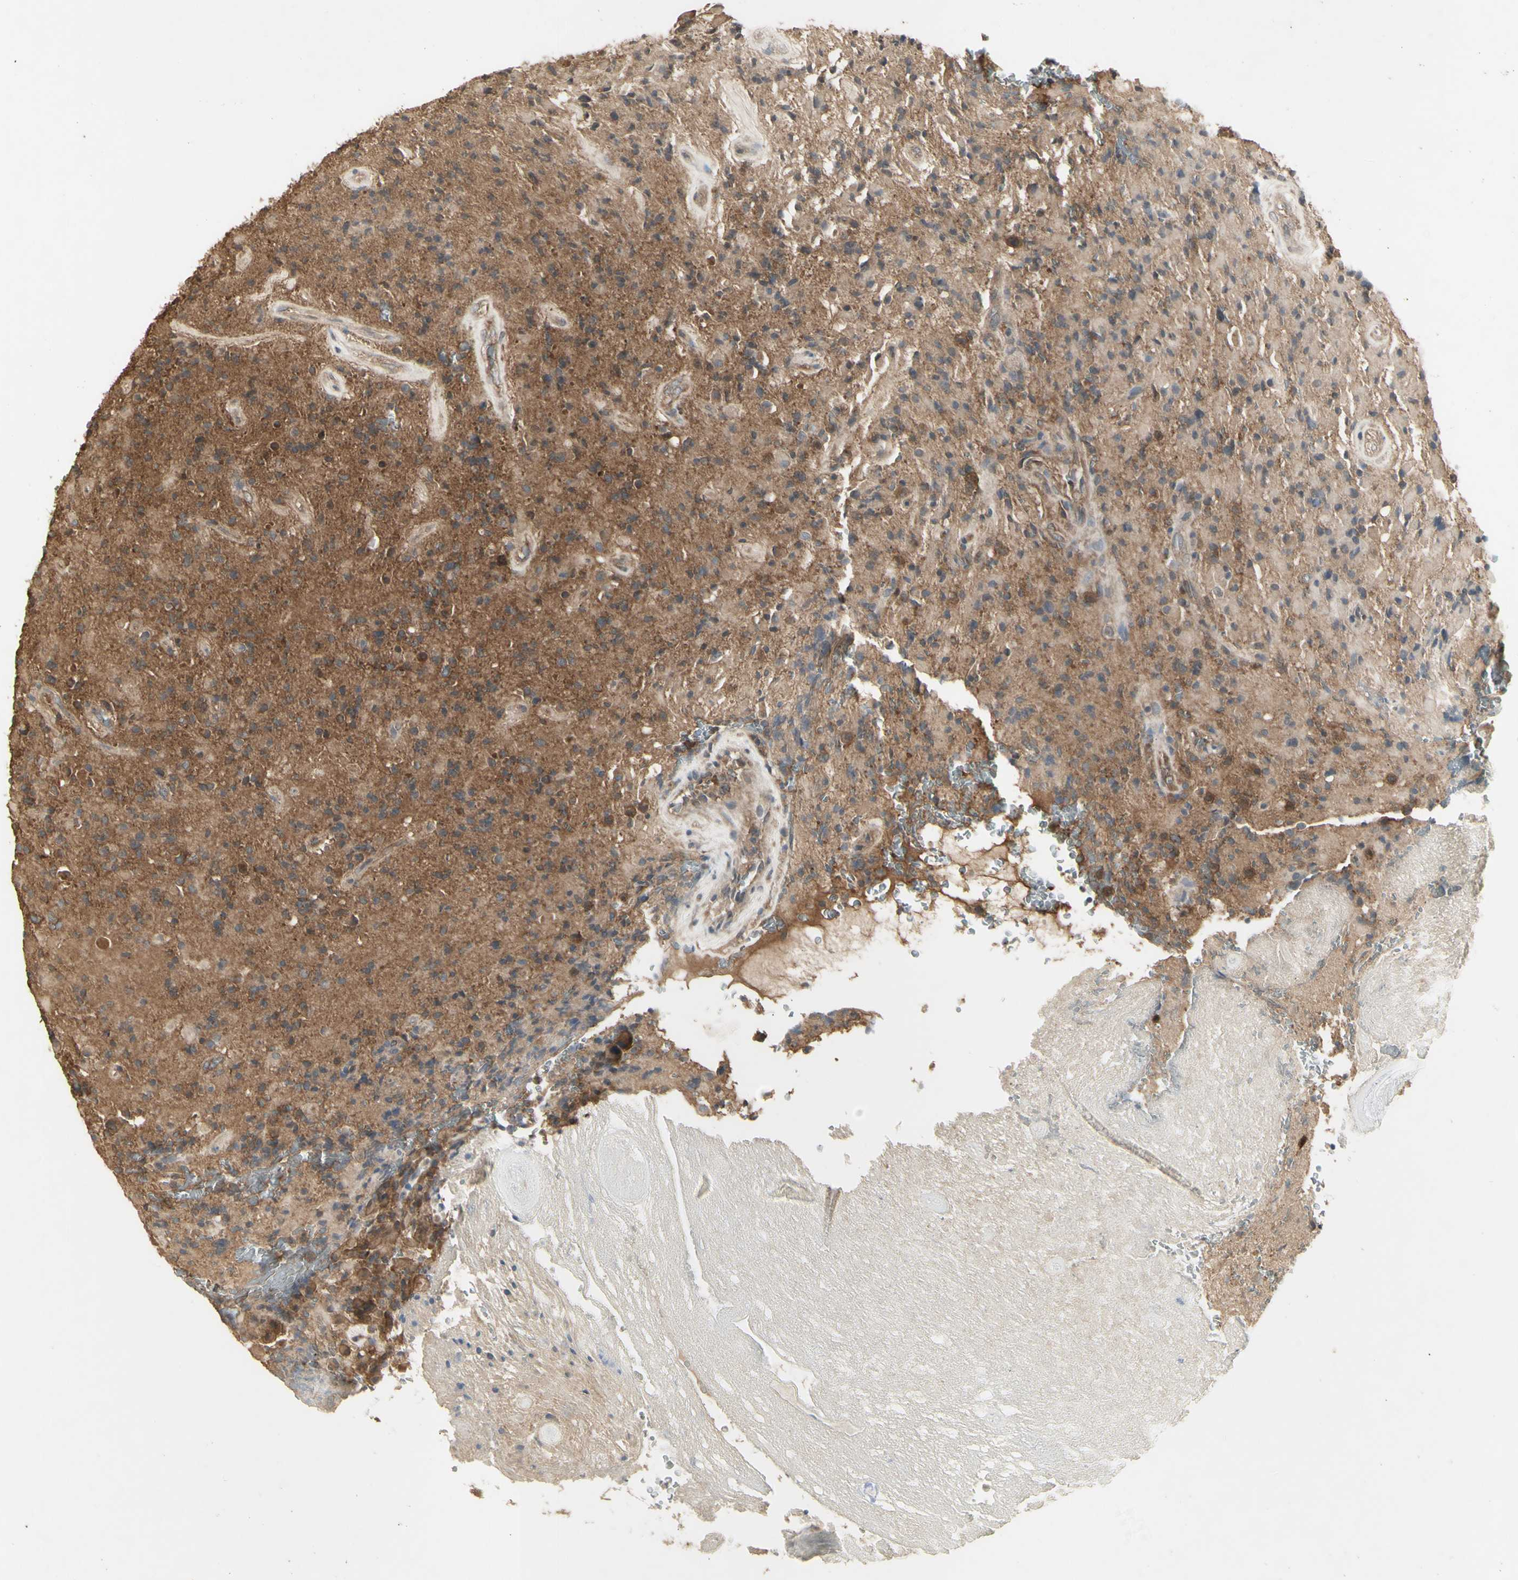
{"staining": {"intensity": "moderate", "quantity": ">75%", "location": "cytoplasmic/membranous"}, "tissue": "glioma", "cell_type": "Tumor cells", "image_type": "cancer", "snomed": [{"axis": "morphology", "description": "Glioma, malignant, High grade"}, {"axis": "topography", "description": "Brain"}], "caption": "Immunohistochemical staining of glioma reveals moderate cytoplasmic/membranous protein positivity in approximately >75% of tumor cells. (IHC, brightfield microscopy, high magnification).", "gene": "CHURC1-FNTB", "patient": {"sex": "male", "age": 71}}